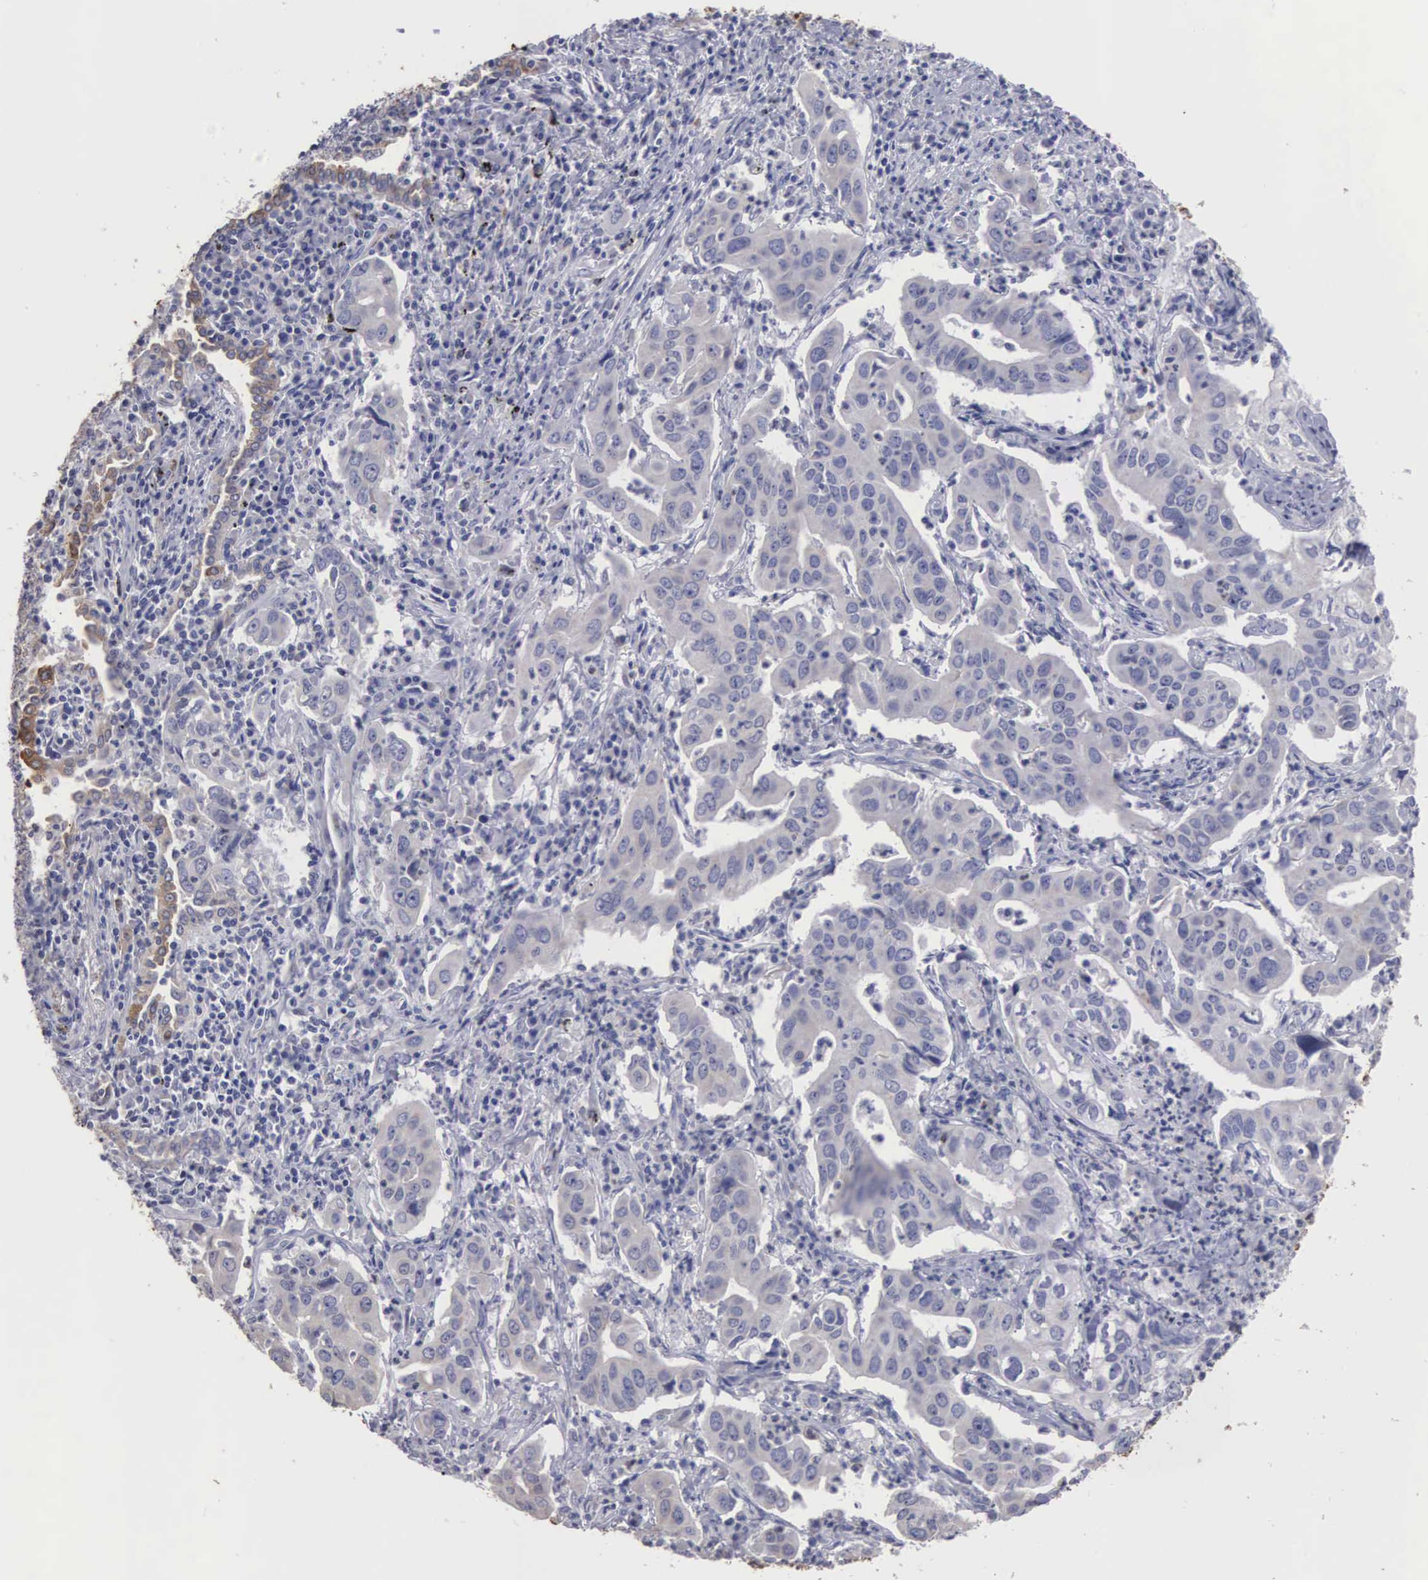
{"staining": {"intensity": "negative", "quantity": "none", "location": "none"}, "tissue": "lung cancer", "cell_type": "Tumor cells", "image_type": "cancer", "snomed": [{"axis": "morphology", "description": "Adenocarcinoma, NOS"}, {"axis": "topography", "description": "Lung"}], "caption": "Immunohistochemistry of human lung cancer demonstrates no staining in tumor cells.", "gene": "LIN52", "patient": {"sex": "male", "age": 48}}